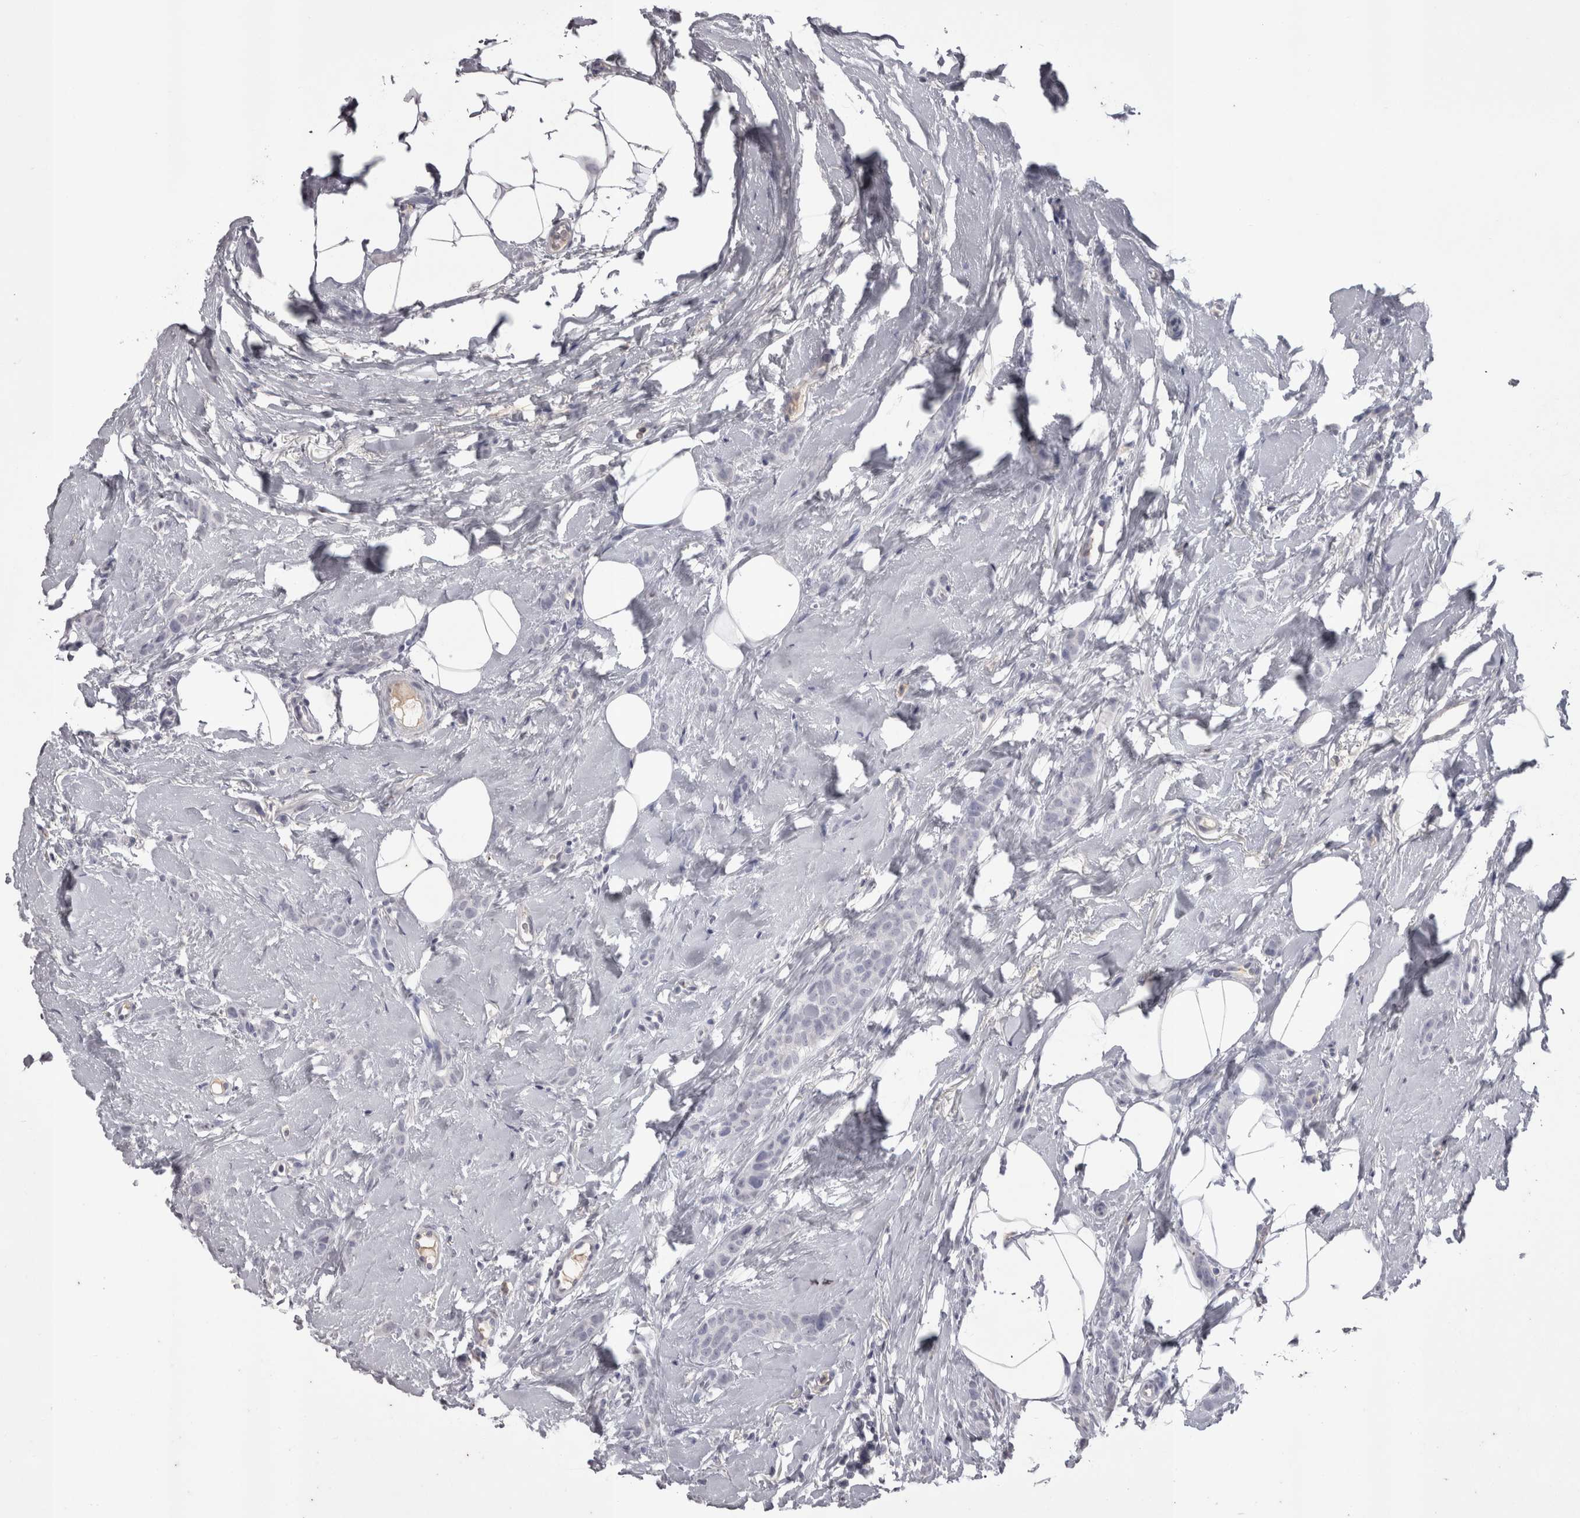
{"staining": {"intensity": "negative", "quantity": "none", "location": "none"}, "tissue": "breast cancer", "cell_type": "Tumor cells", "image_type": "cancer", "snomed": [{"axis": "morphology", "description": "Lobular carcinoma"}, {"axis": "topography", "description": "Skin"}, {"axis": "topography", "description": "Breast"}], "caption": "DAB (3,3'-diaminobenzidine) immunohistochemical staining of lobular carcinoma (breast) shows no significant positivity in tumor cells. The staining was performed using DAB to visualize the protein expression in brown, while the nuclei were stained in blue with hematoxylin (Magnification: 20x).", "gene": "LAX1", "patient": {"sex": "female", "age": 46}}